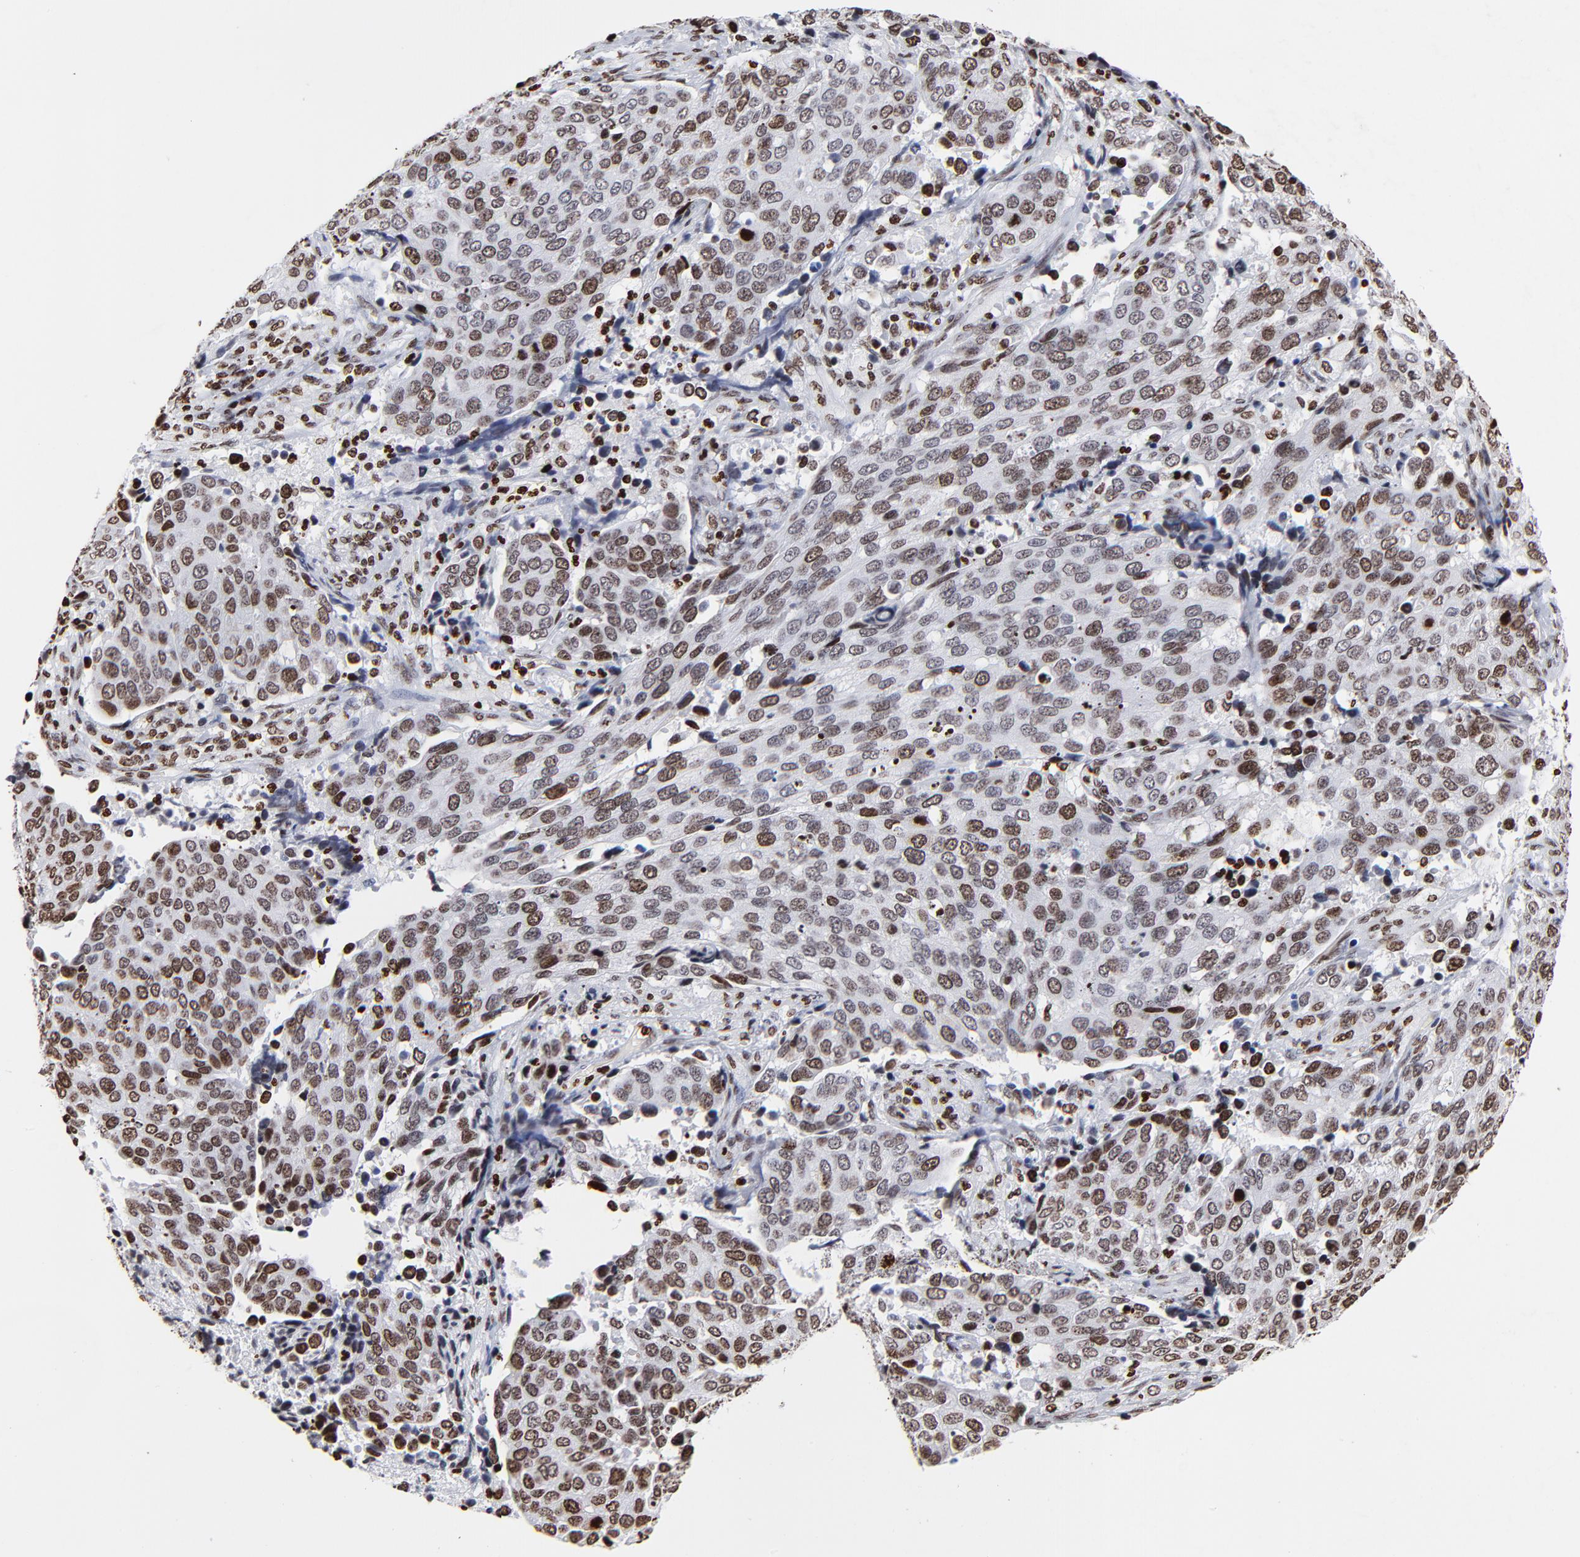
{"staining": {"intensity": "moderate", "quantity": ">75%", "location": "nuclear"}, "tissue": "cervical cancer", "cell_type": "Tumor cells", "image_type": "cancer", "snomed": [{"axis": "morphology", "description": "Squamous cell carcinoma, NOS"}, {"axis": "topography", "description": "Cervix"}], "caption": "Approximately >75% of tumor cells in cervical cancer (squamous cell carcinoma) show moderate nuclear protein positivity as visualized by brown immunohistochemical staining.", "gene": "FBH1", "patient": {"sex": "female", "age": 54}}